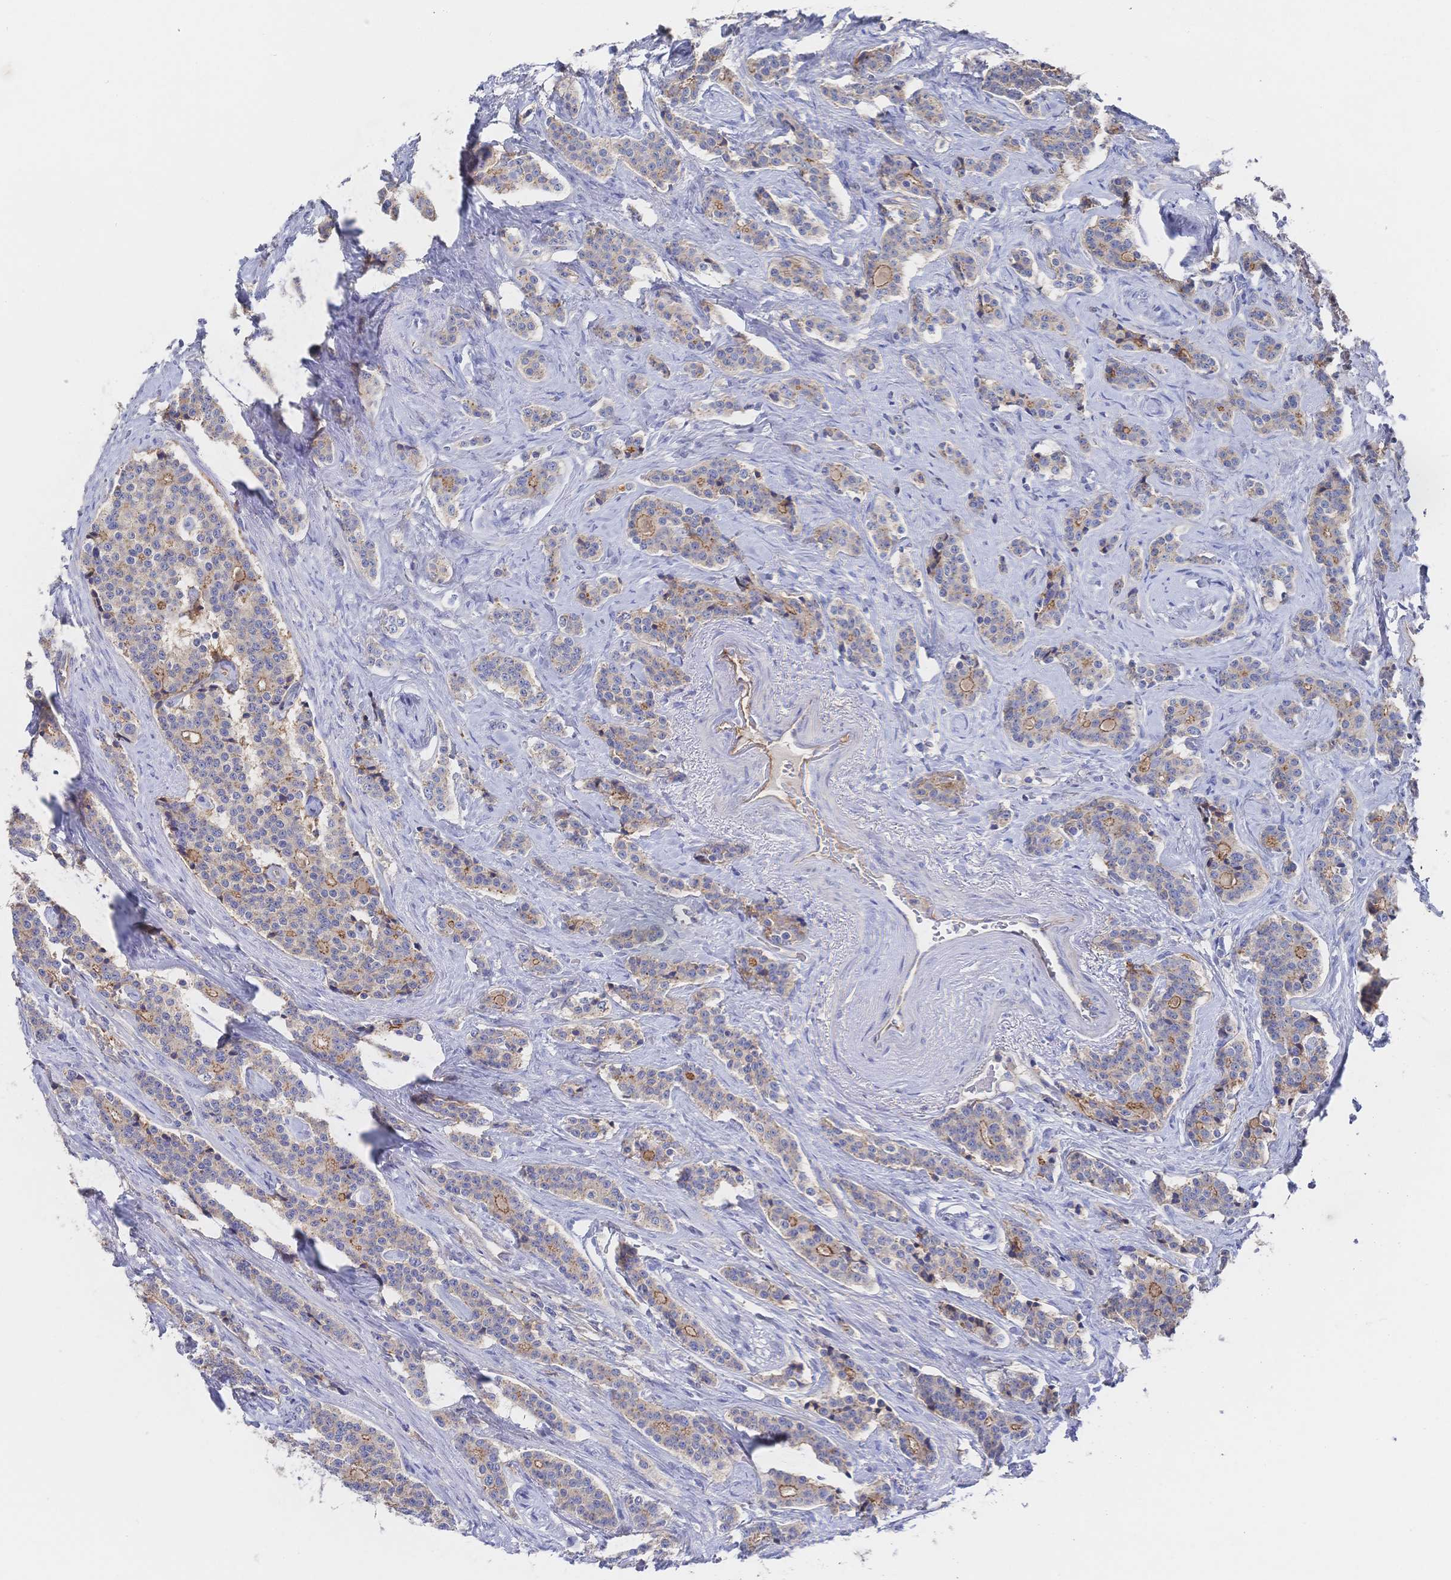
{"staining": {"intensity": "moderate", "quantity": "<25%", "location": "cytoplasmic/membranous"}, "tissue": "carcinoid", "cell_type": "Tumor cells", "image_type": "cancer", "snomed": [{"axis": "morphology", "description": "Carcinoid, malignant, NOS"}, {"axis": "topography", "description": "Small intestine"}], "caption": "A brown stain shows moderate cytoplasmic/membranous expression of a protein in carcinoid (malignant) tumor cells.", "gene": "F11R", "patient": {"sex": "female", "age": 73}}